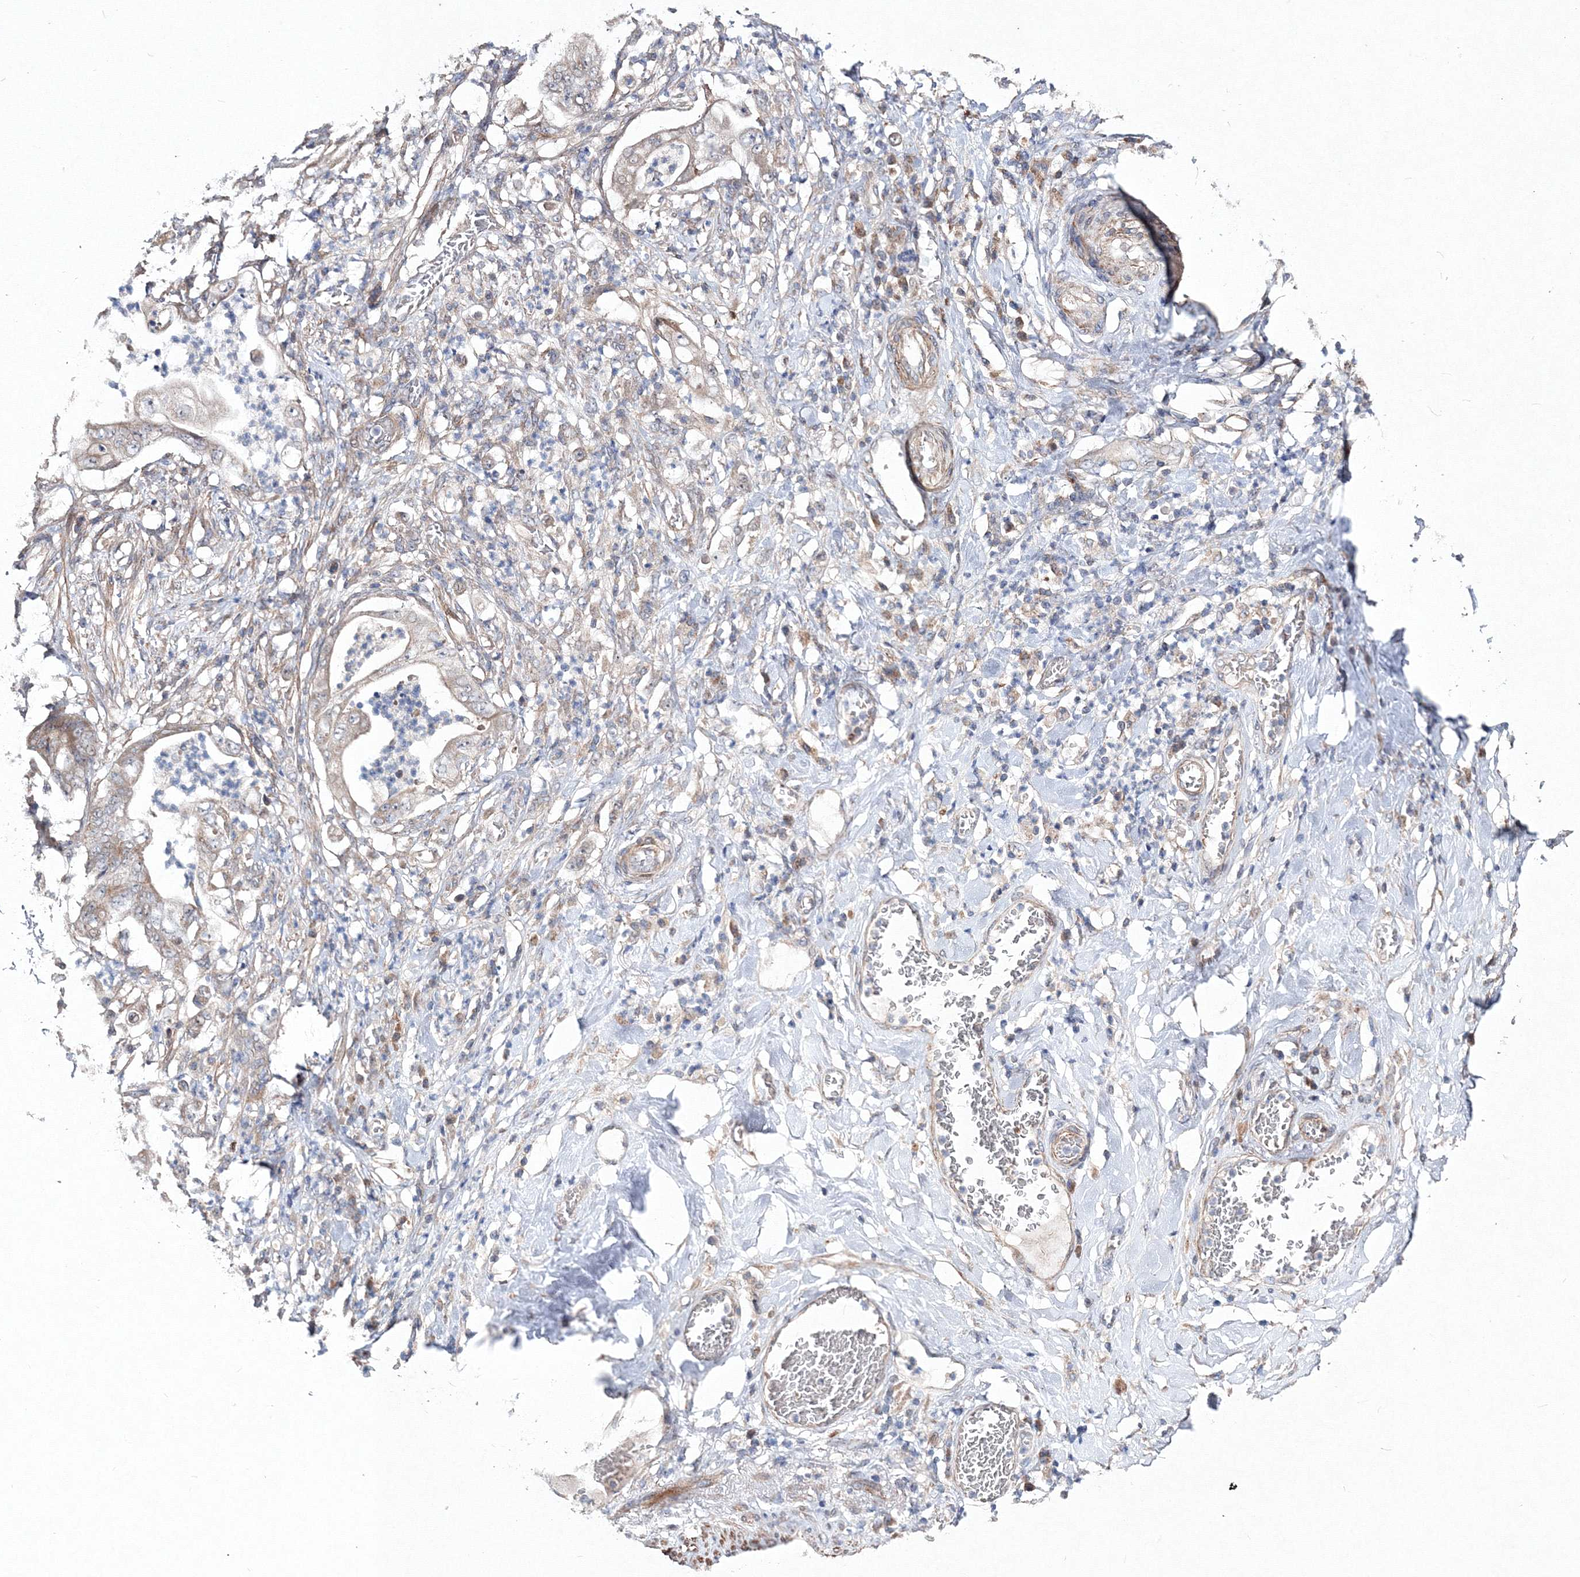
{"staining": {"intensity": "negative", "quantity": "none", "location": "none"}, "tissue": "stomach cancer", "cell_type": "Tumor cells", "image_type": "cancer", "snomed": [{"axis": "morphology", "description": "Adenocarcinoma, NOS"}, {"axis": "topography", "description": "Stomach"}], "caption": "This is a photomicrograph of immunohistochemistry (IHC) staining of stomach cancer (adenocarcinoma), which shows no expression in tumor cells. (Stains: DAB immunohistochemistry with hematoxylin counter stain, Microscopy: brightfield microscopy at high magnification).", "gene": "PPP2R2B", "patient": {"sex": "female", "age": 73}}